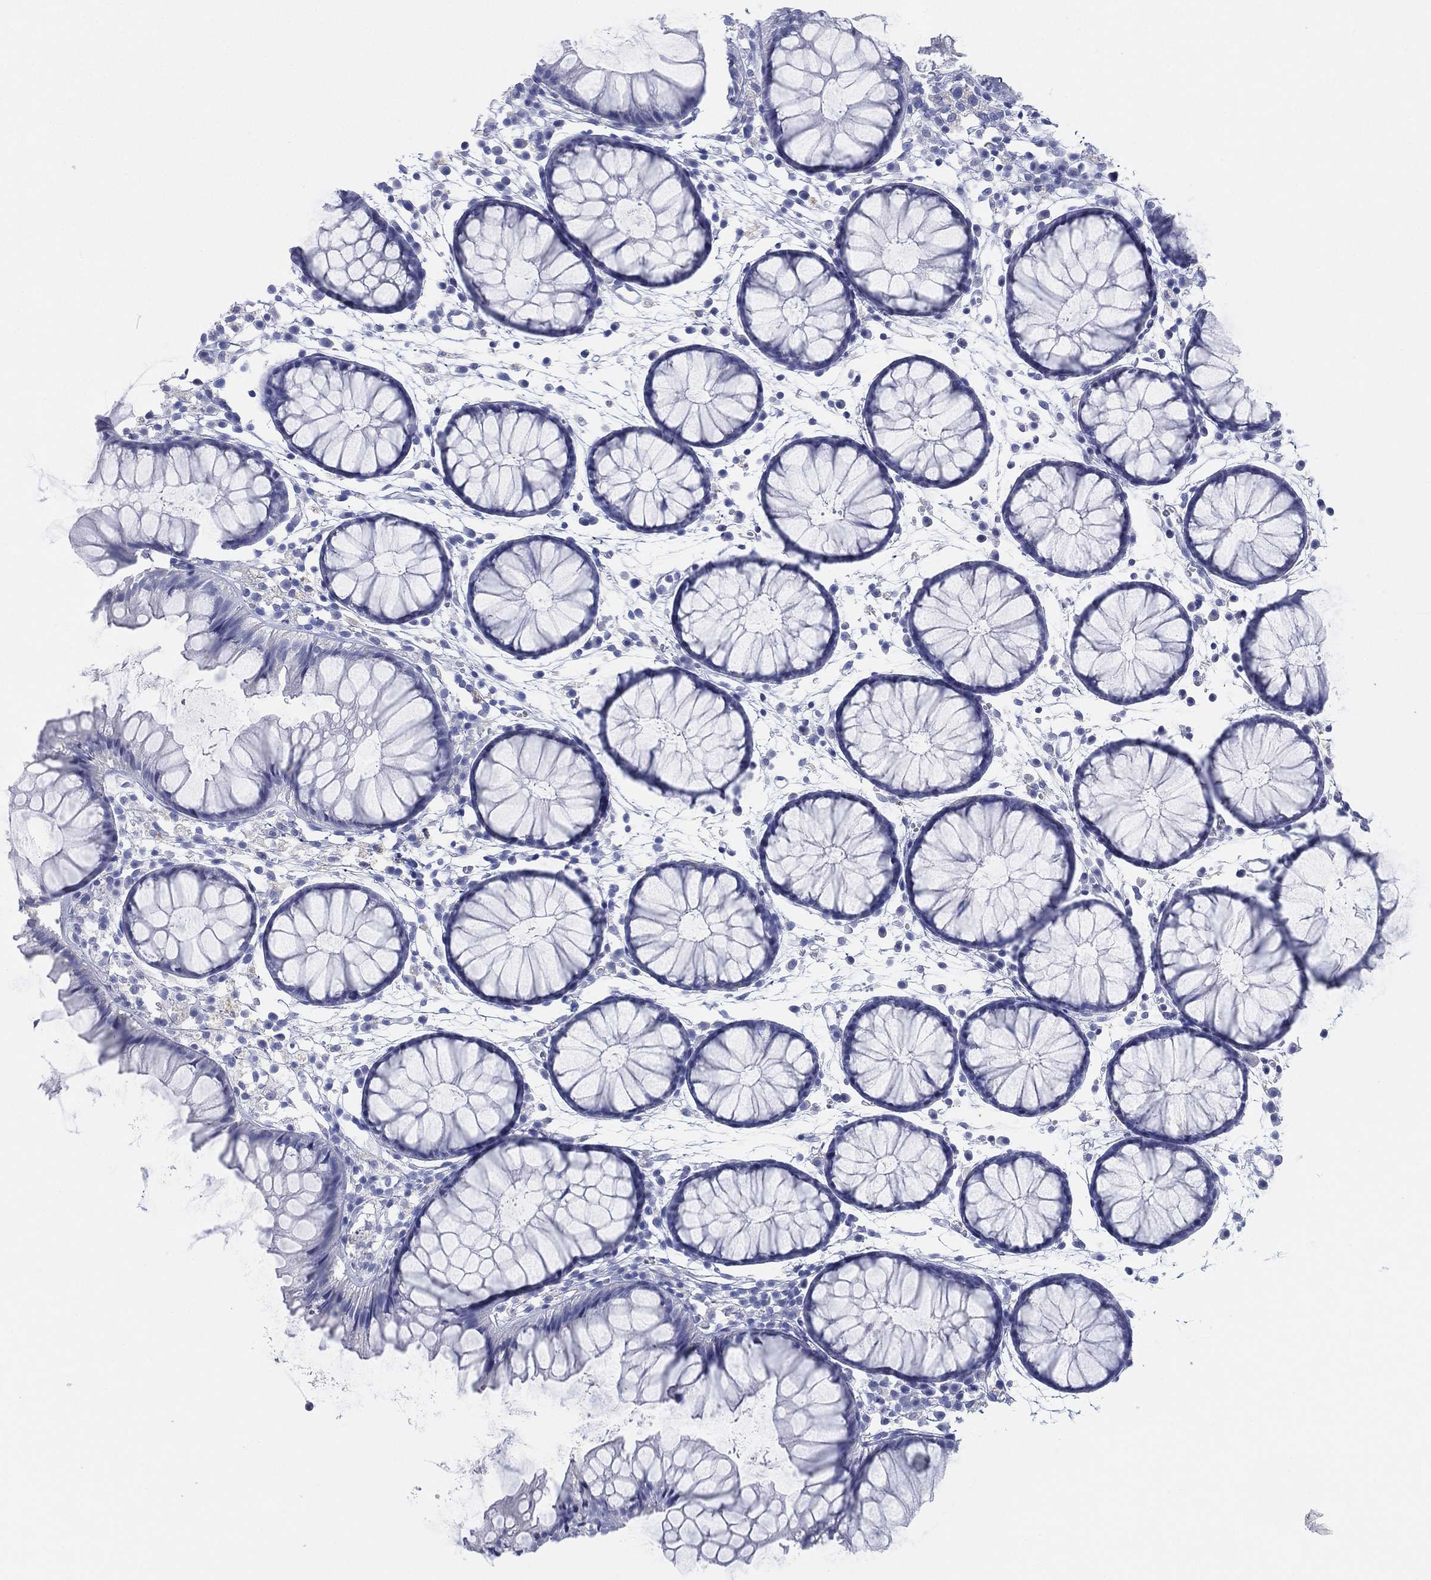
{"staining": {"intensity": "negative", "quantity": "none", "location": "none"}, "tissue": "colon", "cell_type": "Endothelial cells", "image_type": "normal", "snomed": [{"axis": "morphology", "description": "Normal tissue, NOS"}, {"axis": "morphology", "description": "Adenocarcinoma, NOS"}, {"axis": "topography", "description": "Colon"}], "caption": "The photomicrograph displays no significant expression in endothelial cells of colon.", "gene": "SLC9C2", "patient": {"sex": "male", "age": 65}}